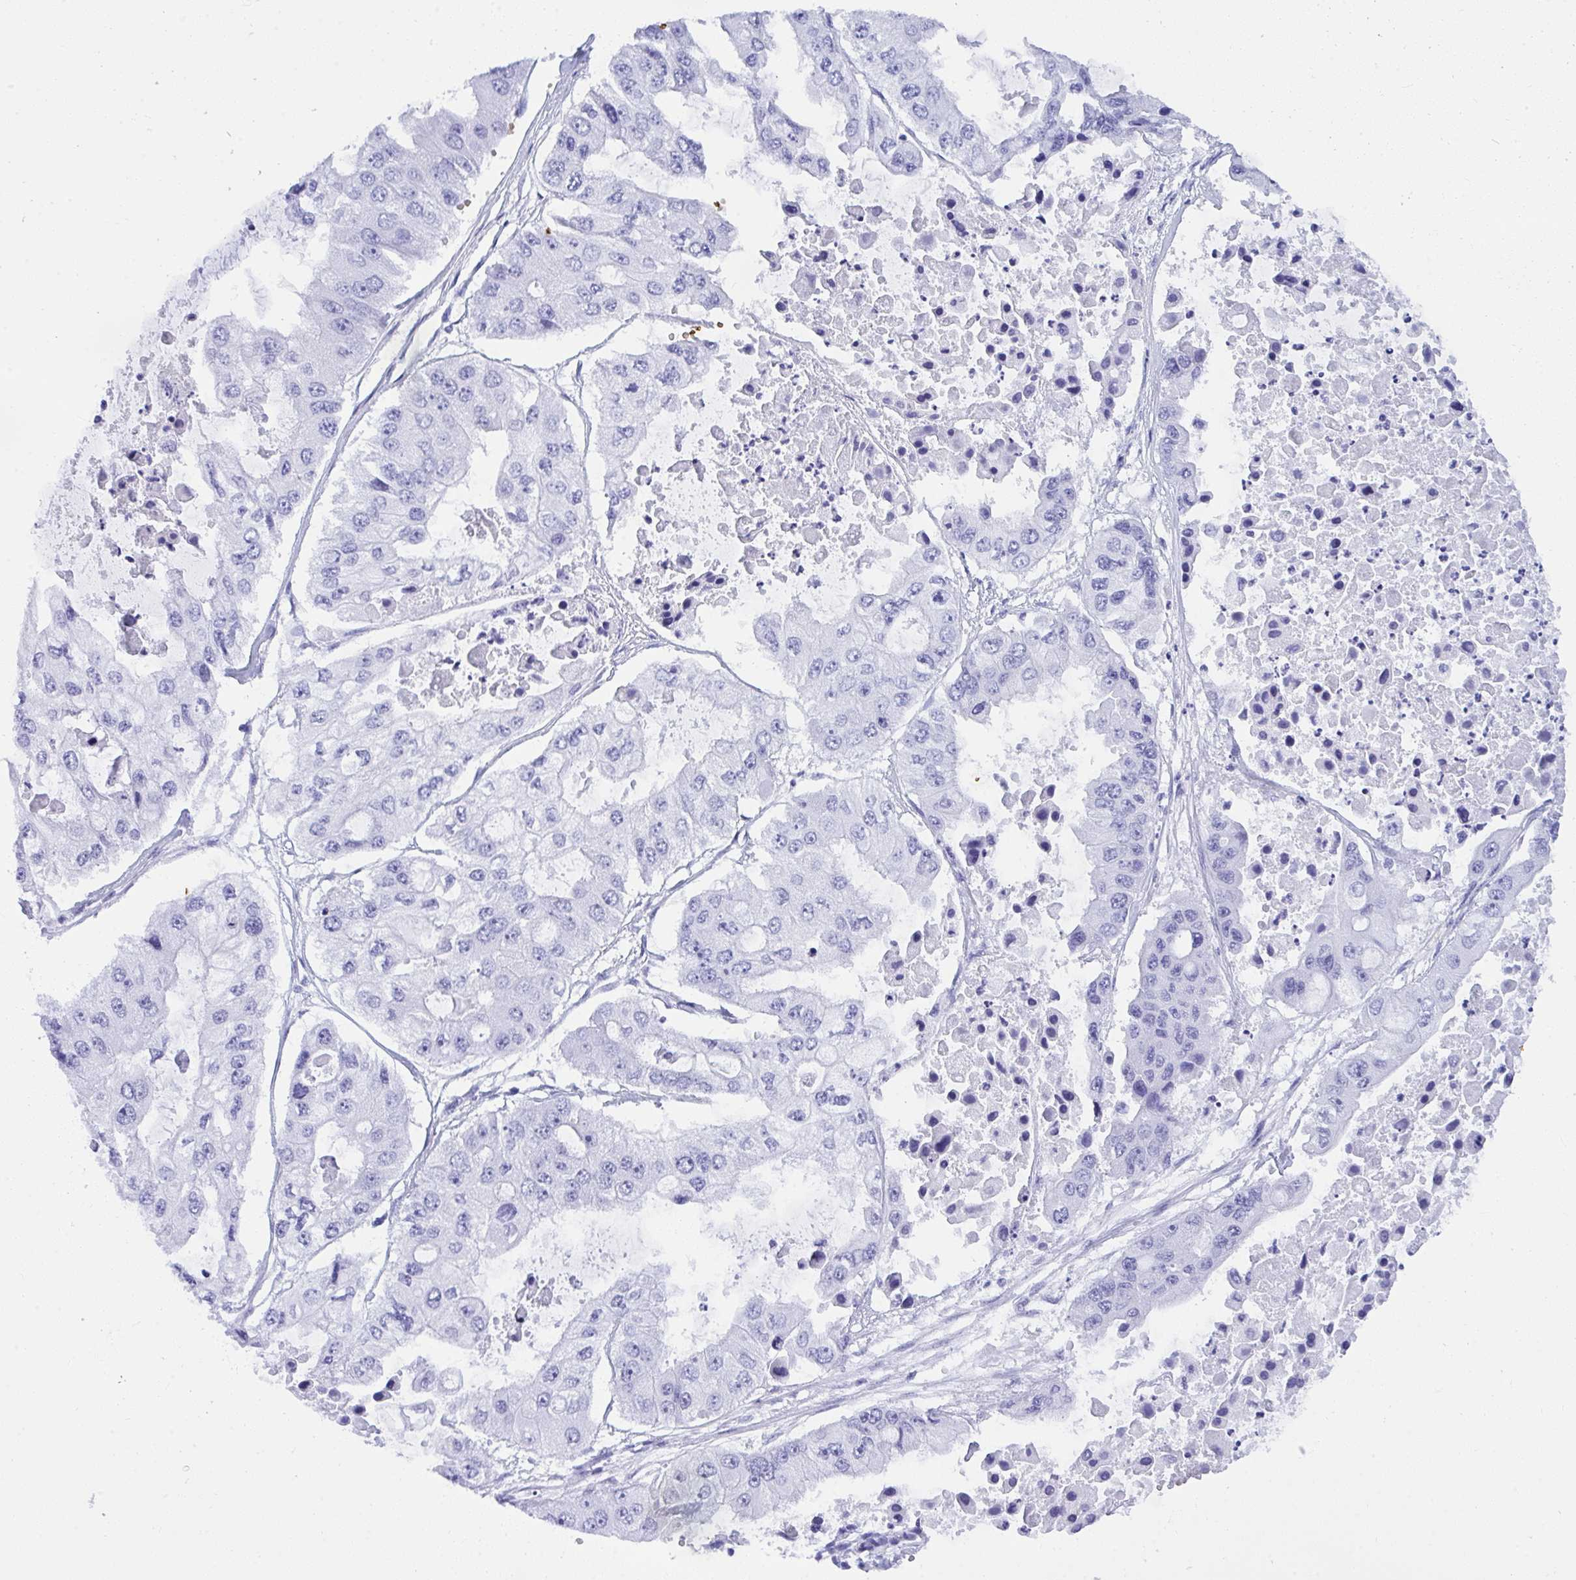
{"staining": {"intensity": "negative", "quantity": "none", "location": "none"}, "tissue": "ovarian cancer", "cell_type": "Tumor cells", "image_type": "cancer", "snomed": [{"axis": "morphology", "description": "Cystadenocarcinoma, serous, NOS"}, {"axis": "topography", "description": "Ovary"}], "caption": "High magnification brightfield microscopy of ovarian serous cystadenocarcinoma stained with DAB (3,3'-diaminobenzidine) (brown) and counterstained with hematoxylin (blue): tumor cells show no significant positivity.", "gene": "ANK1", "patient": {"sex": "female", "age": 56}}